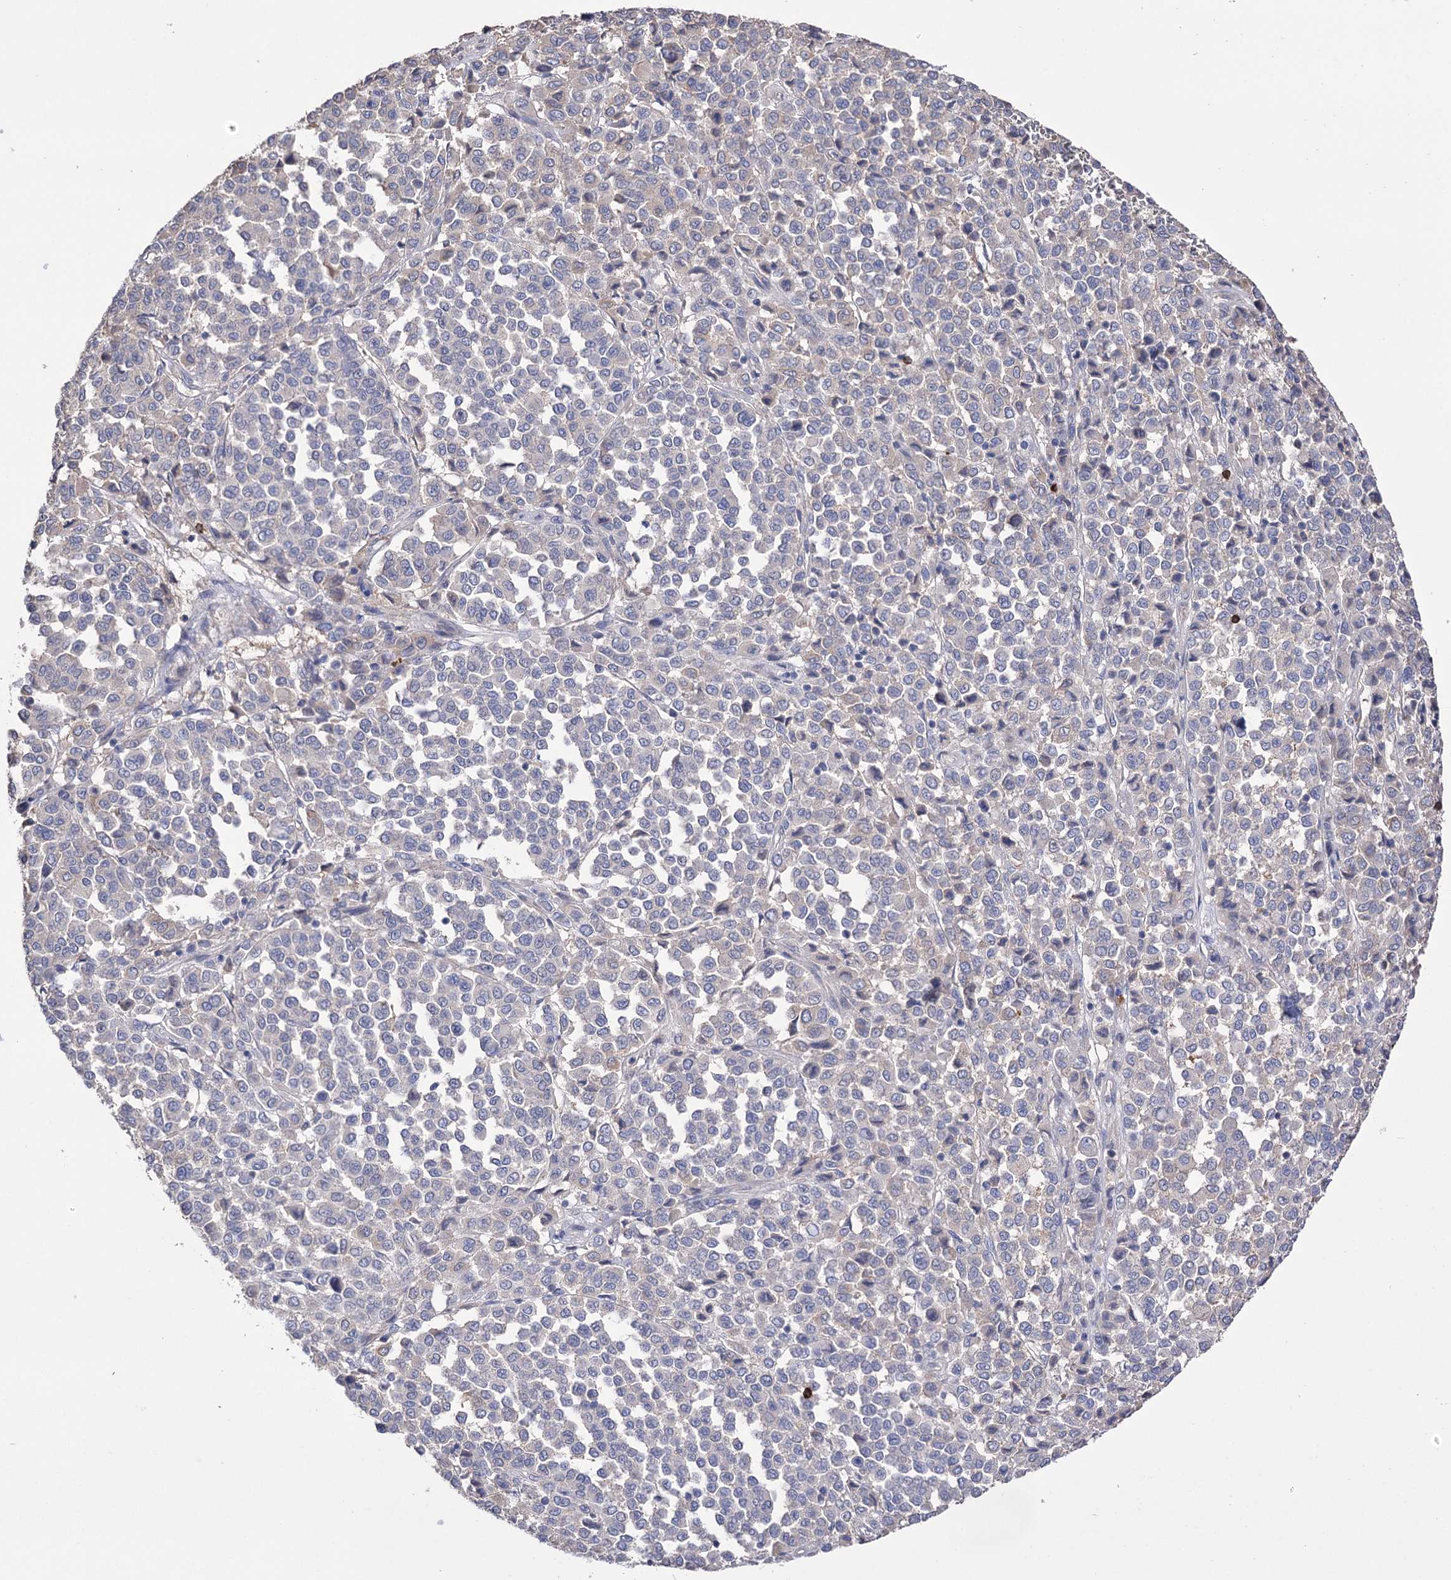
{"staining": {"intensity": "negative", "quantity": "none", "location": "none"}, "tissue": "melanoma", "cell_type": "Tumor cells", "image_type": "cancer", "snomed": [{"axis": "morphology", "description": "Malignant melanoma, Metastatic site"}, {"axis": "topography", "description": "Pancreas"}], "caption": "High magnification brightfield microscopy of melanoma stained with DAB (brown) and counterstained with hematoxylin (blue): tumor cells show no significant expression.", "gene": "BBS4", "patient": {"sex": "female", "age": 30}}